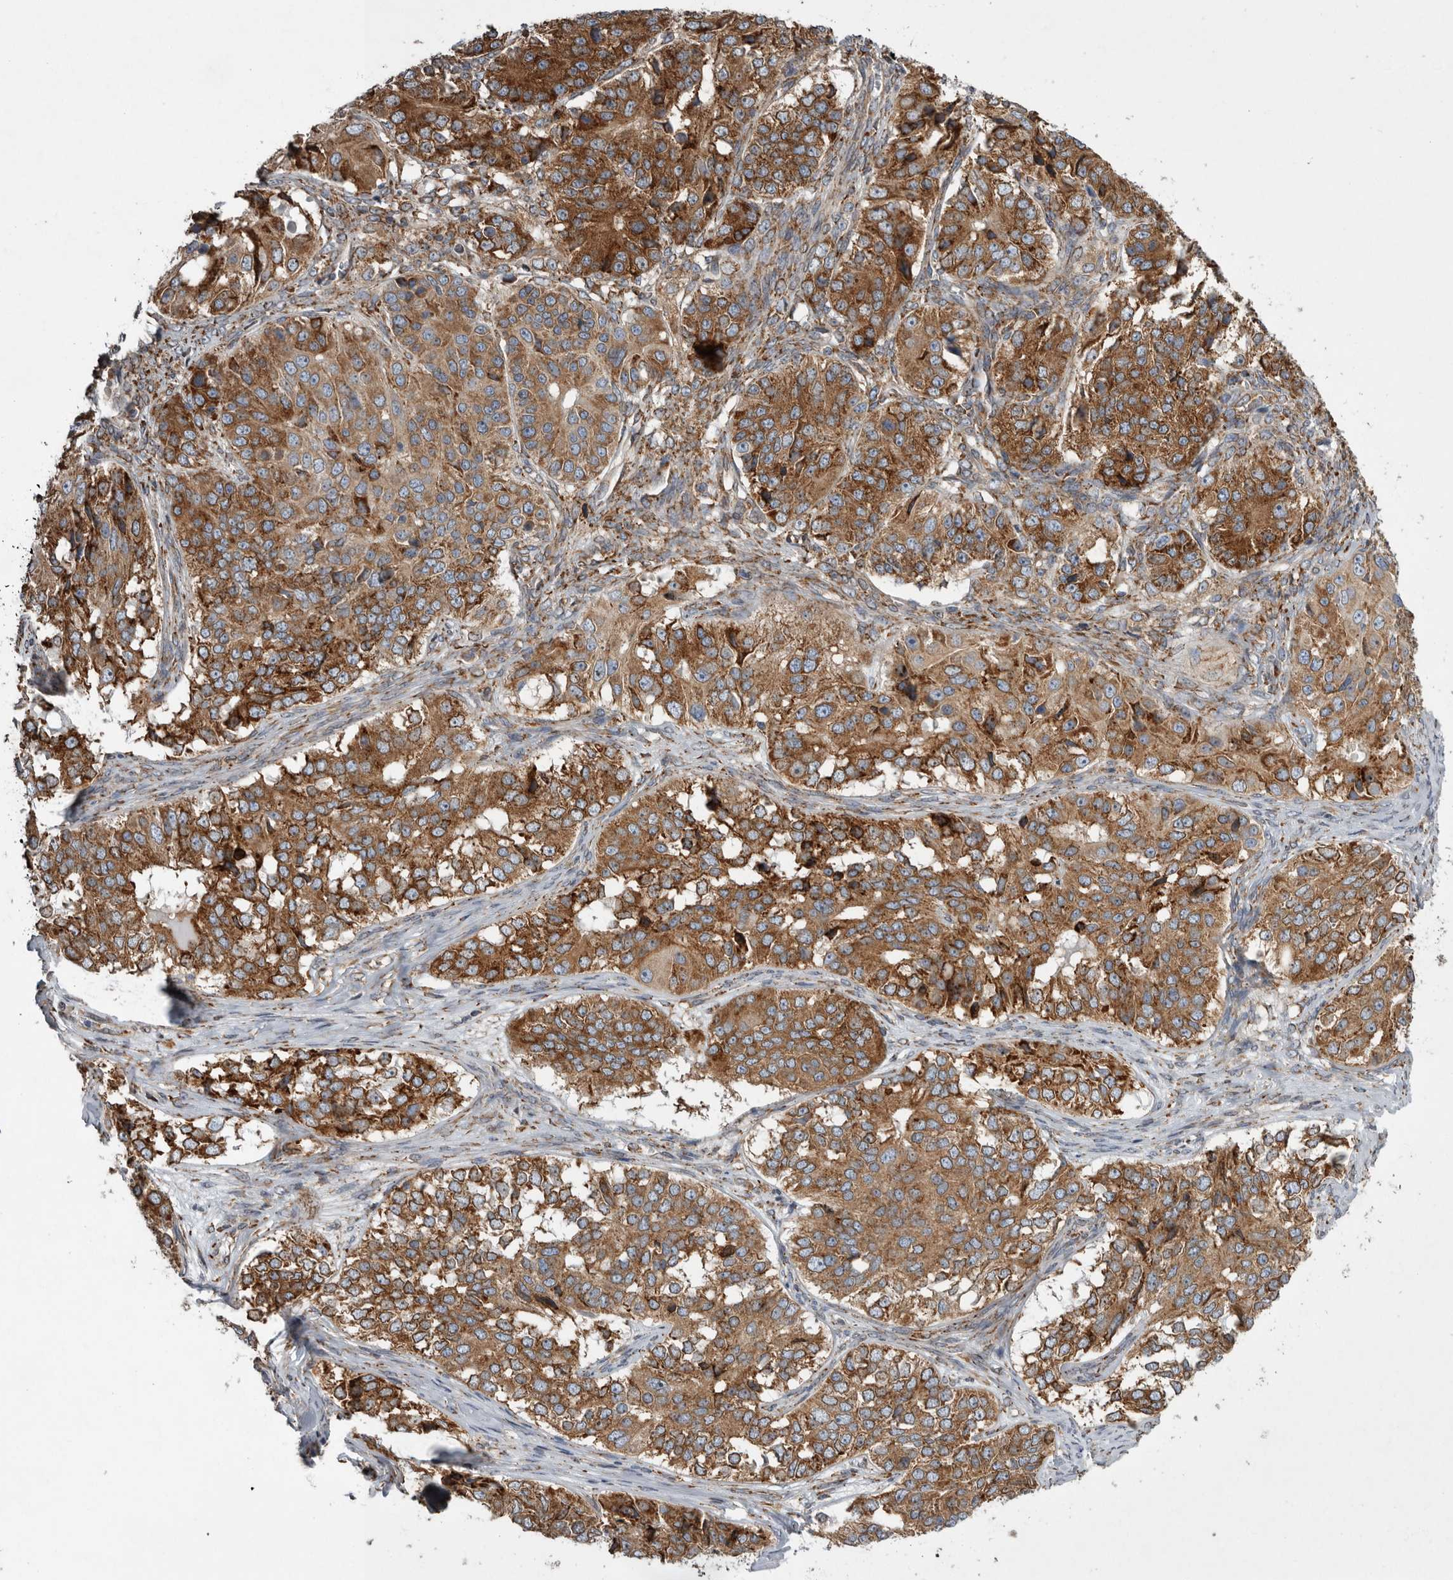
{"staining": {"intensity": "moderate", "quantity": ">75%", "location": "cytoplasmic/membranous"}, "tissue": "ovarian cancer", "cell_type": "Tumor cells", "image_type": "cancer", "snomed": [{"axis": "morphology", "description": "Carcinoma, endometroid"}, {"axis": "topography", "description": "Ovary"}], "caption": "High-magnification brightfield microscopy of ovarian endometroid carcinoma stained with DAB (3,3'-diaminobenzidine) (brown) and counterstained with hematoxylin (blue). tumor cells exhibit moderate cytoplasmic/membranous expression is seen in about>75% of cells.", "gene": "GANAB", "patient": {"sex": "female", "age": 51}}